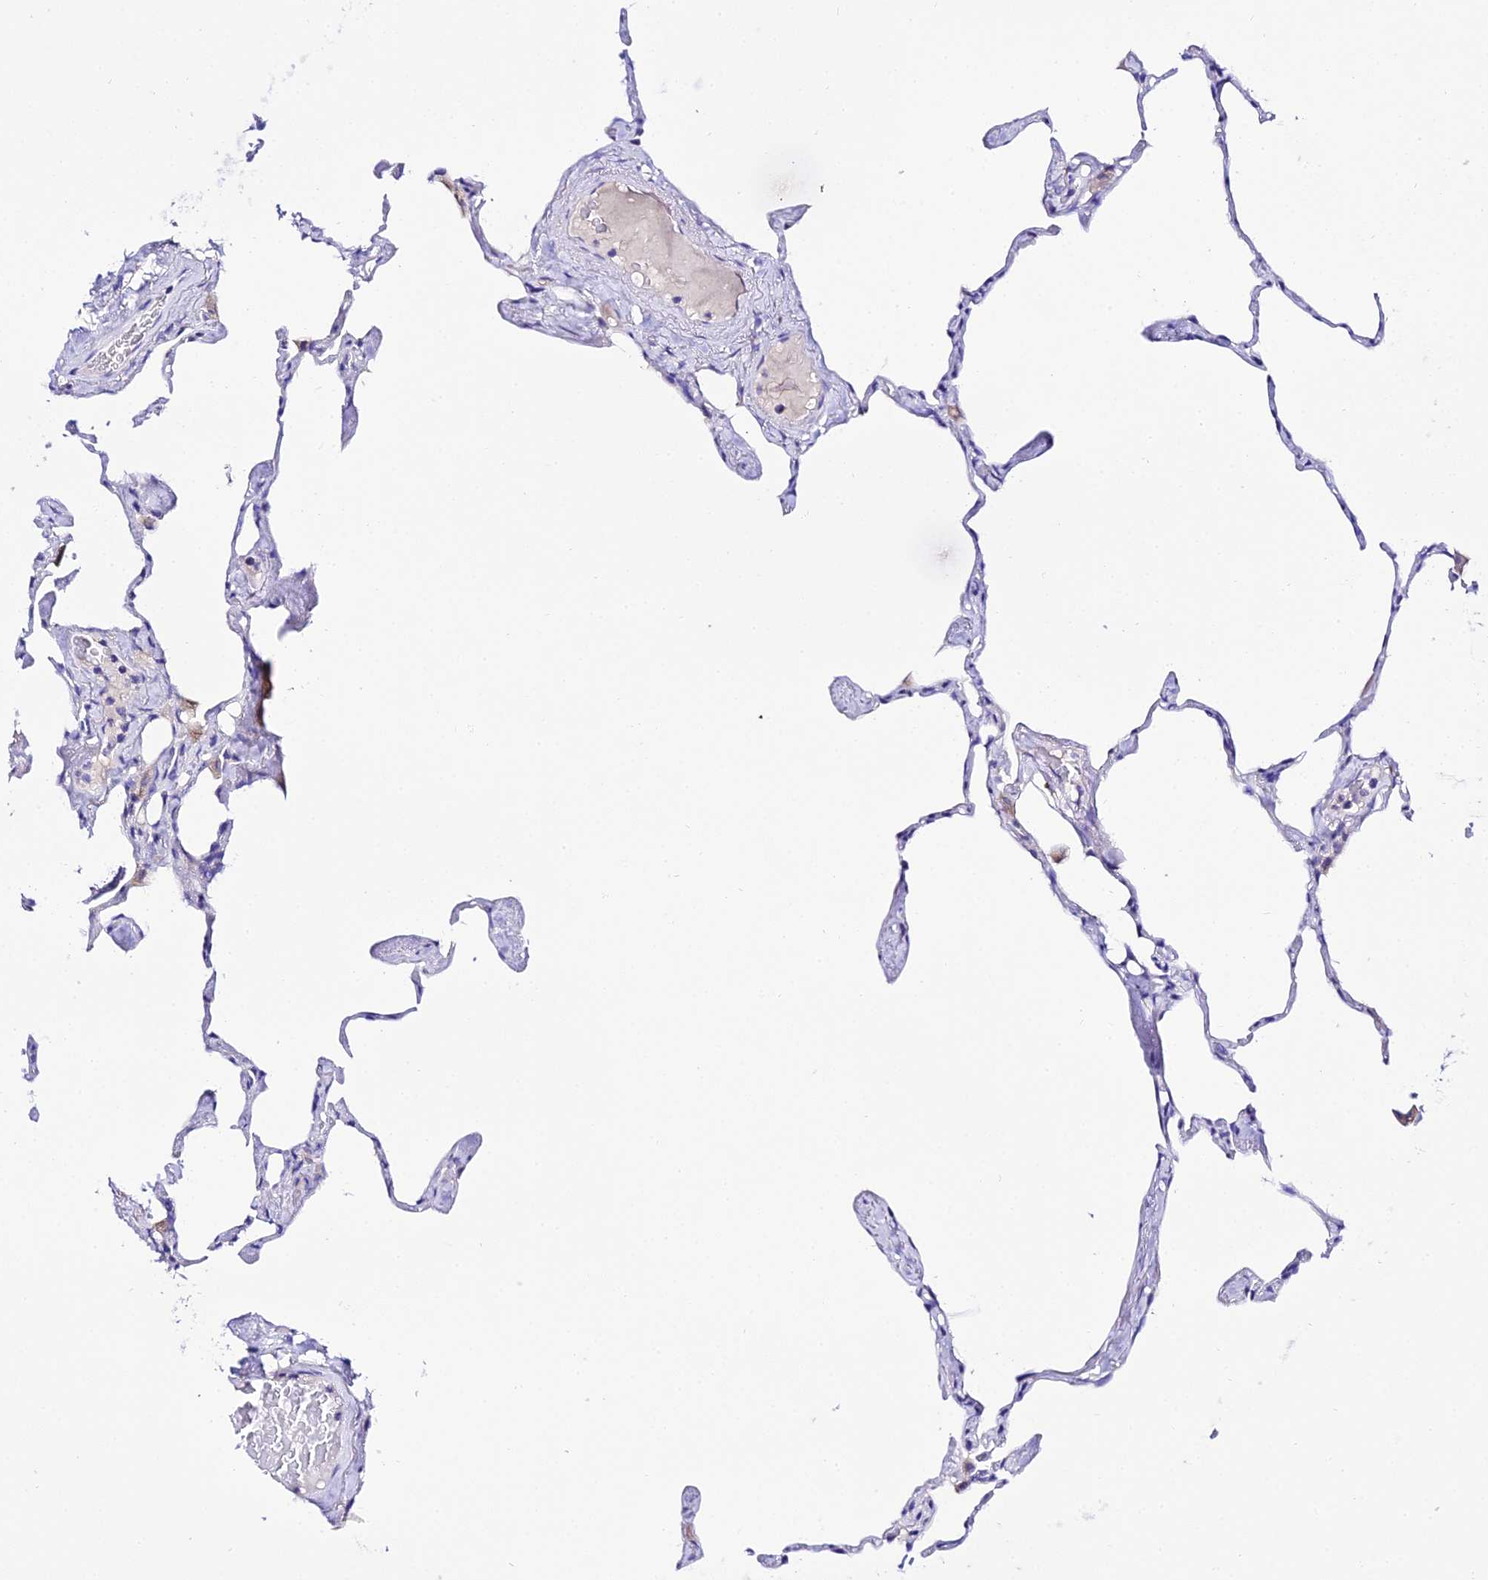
{"staining": {"intensity": "negative", "quantity": "none", "location": "none"}, "tissue": "lung", "cell_type": "Alveolar cells", "image_type": "normal", "snomed": [{"axis": "morphology", "description": "Normal tissue, NOS"}, {"axis": "topography", "description": "Lung"}], "caption": "Alveolar cells are negative for protein expression in normal human lung. (Stains: DAB immunohistochemistry (IHC) with hematoxylin counter stain, Microscopy: brightfield microscopy at high magnification).", "gene": "TMEM117", "patient": {"sex": "male", "age": 65}}